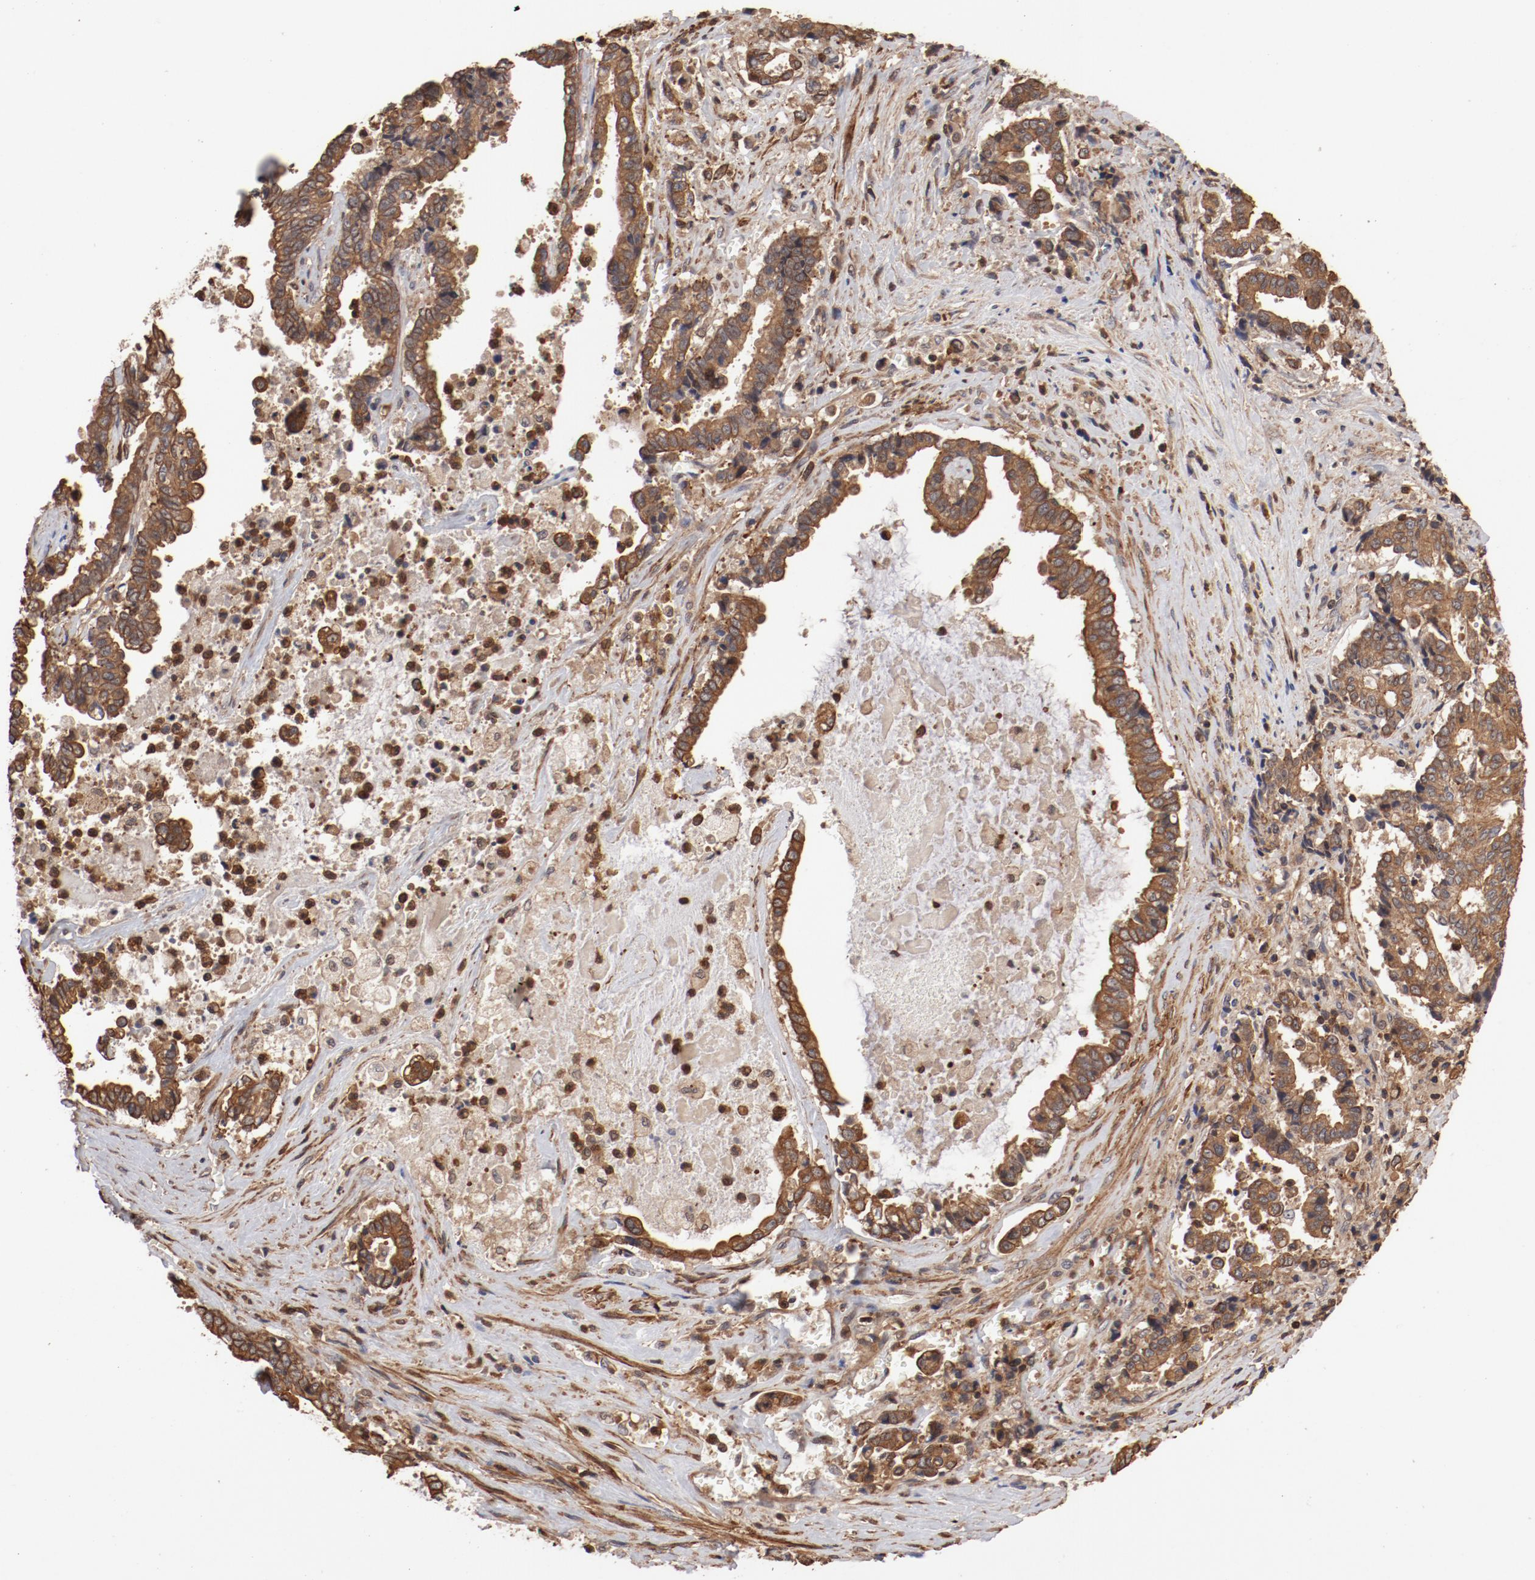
{"staining": {"intensity": "moderate", "quantity": ">75%", "location": "cytoplasmic/membranous"}, "tissue": "liver cancer", "cell_type": "Tumor cells", "image_type": "cancer", "snomed": [{"axis": "morphology", "description": "Cholangiocarcinoma"}, {"axis": "topography", "description": "Liver"}], "caption": "Protein staining shows moderate cytoplasmic/membranous positivity in approximately >75% of tumor cells in liver cancer.", "gene": "GUF1", "patient": {"sex": "male", "age": 57}}